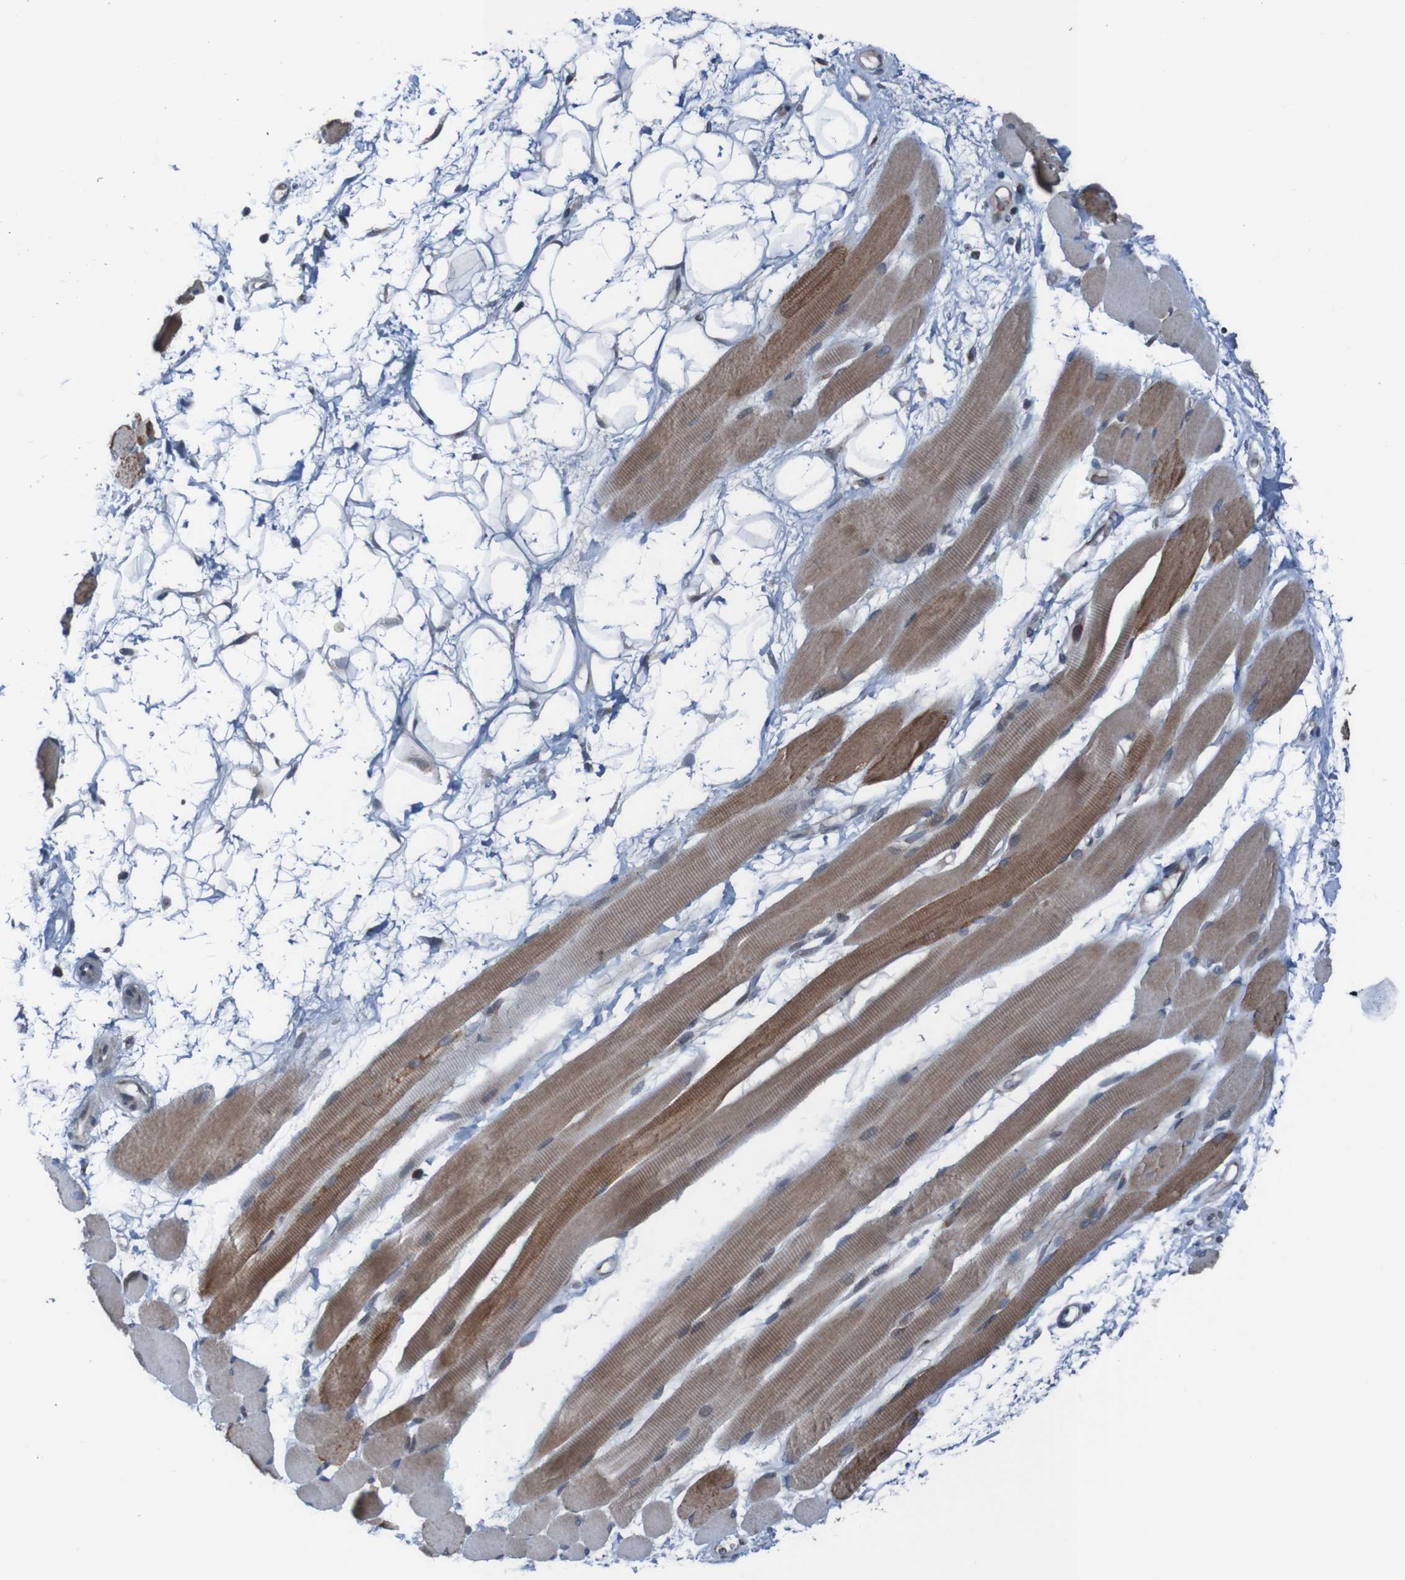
{"staining": {"intensity": "moderate", "quantity": "25%-75%", "location": "cytoplasmic/membranous"}, "tissue": "skeletal muscle", "cell_type": "Myocytes", "image_type": "normal", "snomed": [{"axis": "morphology", "description": "Normal tissue, NOS"}, {"axis": "topography", "description": "Skeletal muscle"}, {"axis": "topography", "description": "Peripheral nerve tissue"}], "caption": "Immunohistochemistry (IHC) image of unremarkable skeletal muscle stained for a protein (brown), which shows medium levels of moderate cytoplasmic/membranous positivity in approximately 25%-75% of myocytes.", "gene": "UNG", "patient": {"sex": "female", "age": 84}}